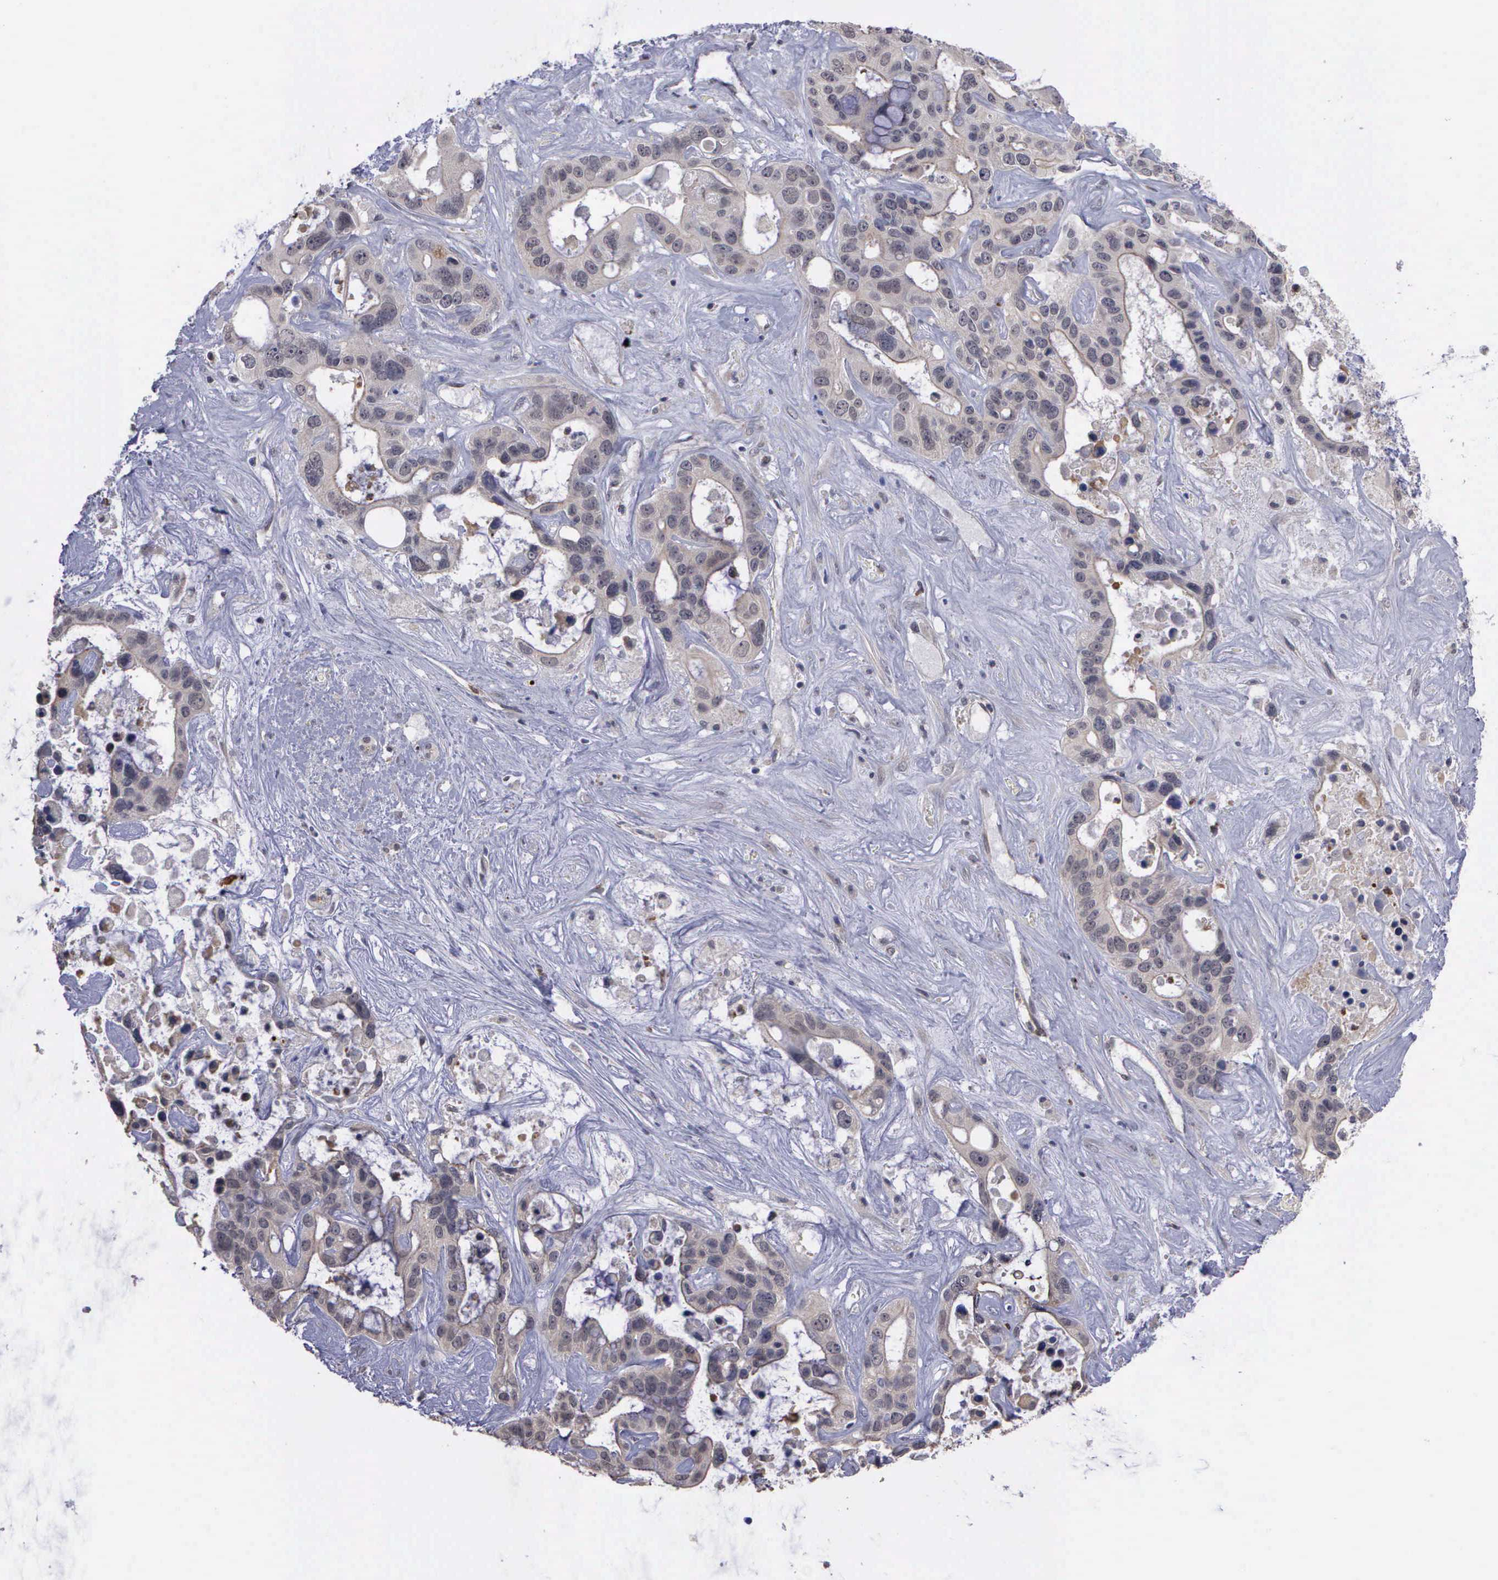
{"staining": {"intensity": "weak", "quantity": "25%-75%", "location": "cytoplasmic/membranous"}, "tissue": "liver cancer", "cell_type": "Tumor cells", "image_type": "cancer", "snomed": [{"axis": "morphology", "description": "Cholangiocarcinoma"}, {"axis": "topography", "description": "Liver"}], "caption": "The immunohistochemical stain shows weak cytoplasmic/membranous expression in tumor cells of liver cancer tissue. (brown staining indicates protein expression, while blue staining denotes nuclei).", "gene": "MAP3K9", "patient": {"sex": "female", "age": 65}}